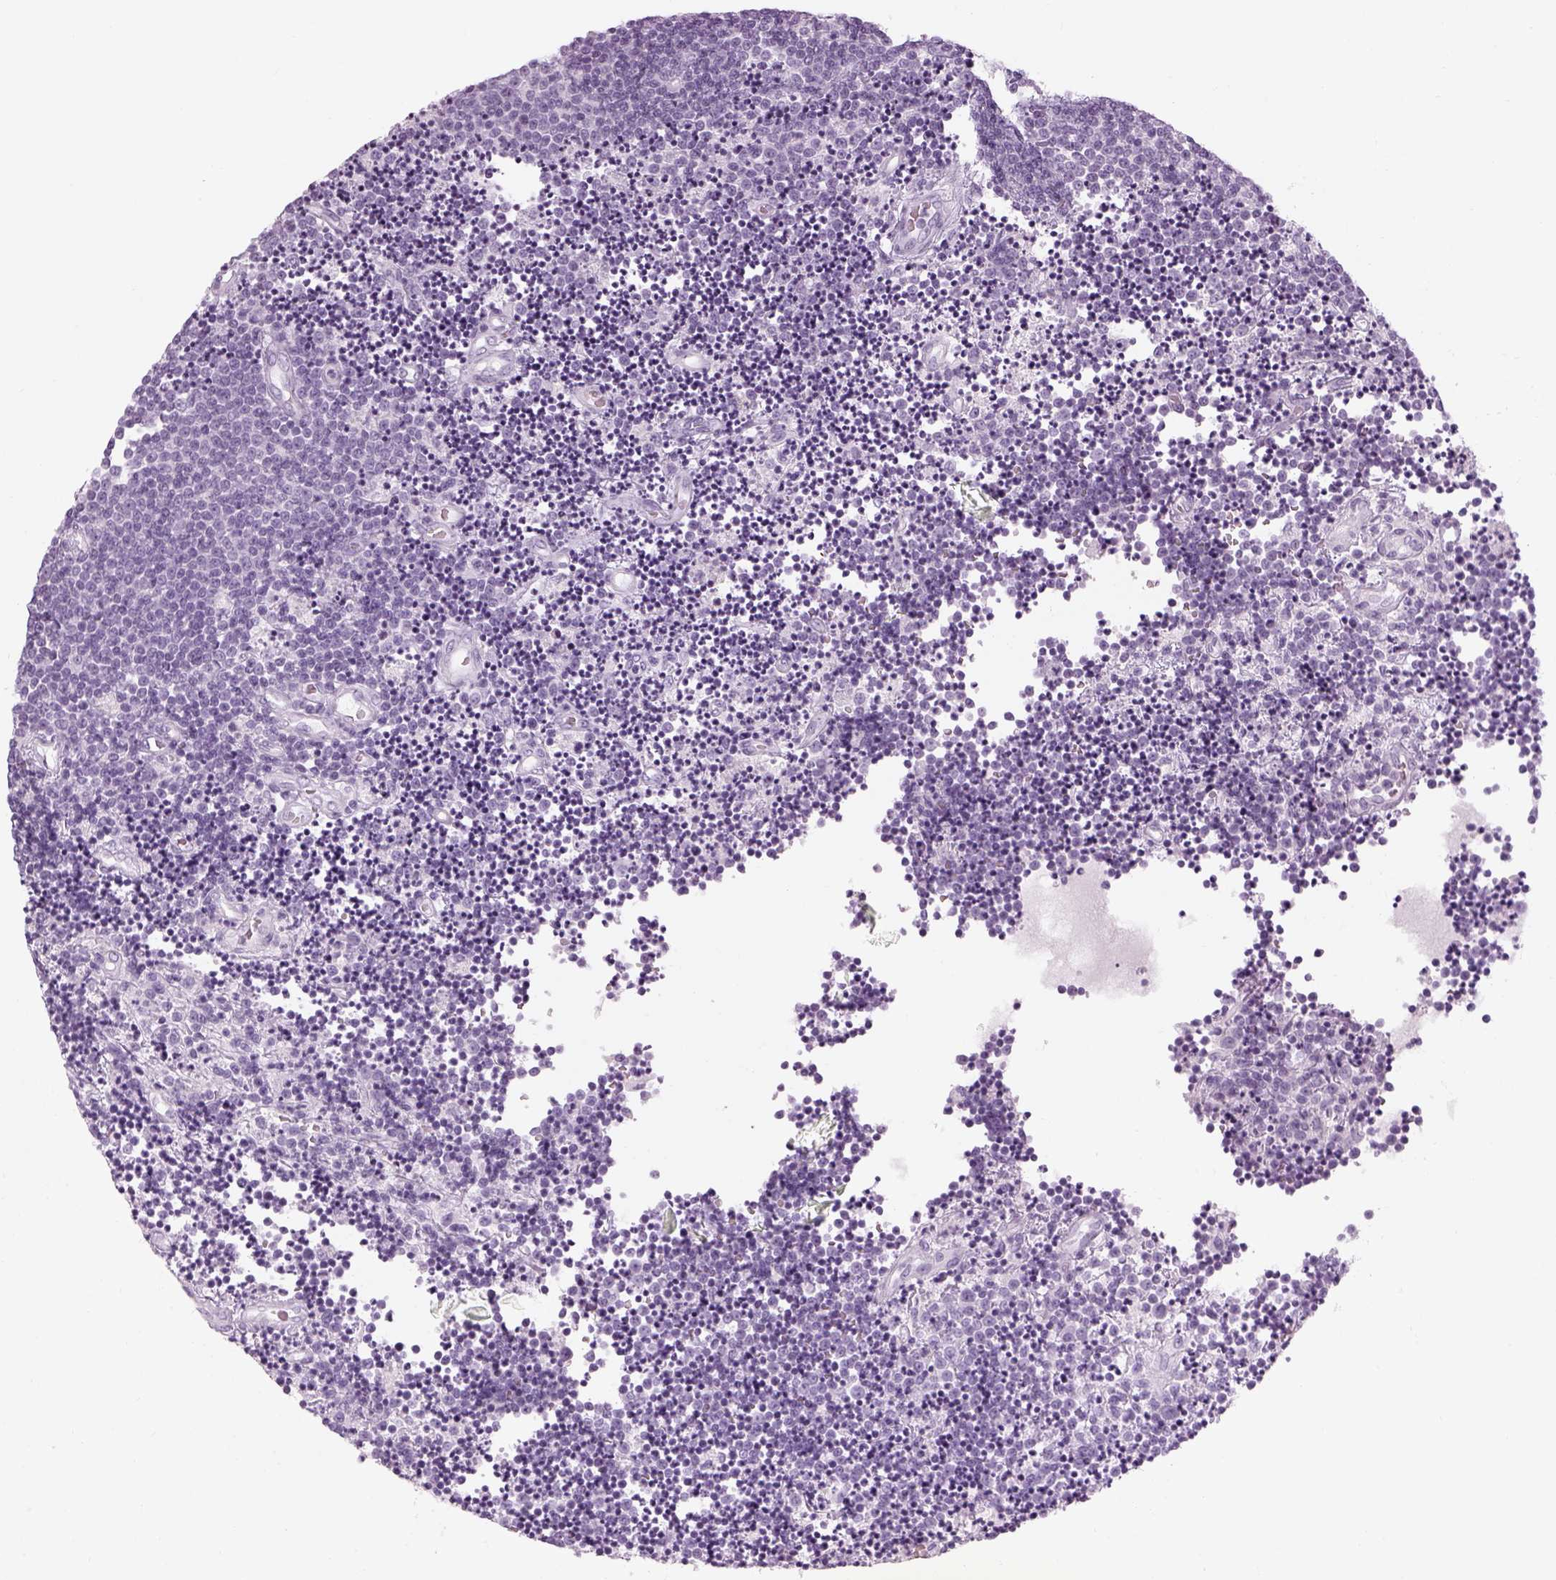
{"staining": {"intensity": "negative", "quantity": "none", "location": "none"}, "tissue": "lymphoma", "cell_type": "Tumor cells", "image_type": "cancer", "snomed": [{"axis": "morphology", "description": "Malignant lymphoma, non-Hodgkin's type, Low grade"}, {"axis": "topography", "description": "Brain"}], "caption": "IHC of lymphoma exhibits no staining in tumor cells. The staining was performed using DAB to visualize the protein expression in brown, while the nuclei were stained in blue with hematoxylin (Magnification: 20x).", "gene": "SAG", "patient": {"sex": "female", "age": 66}}